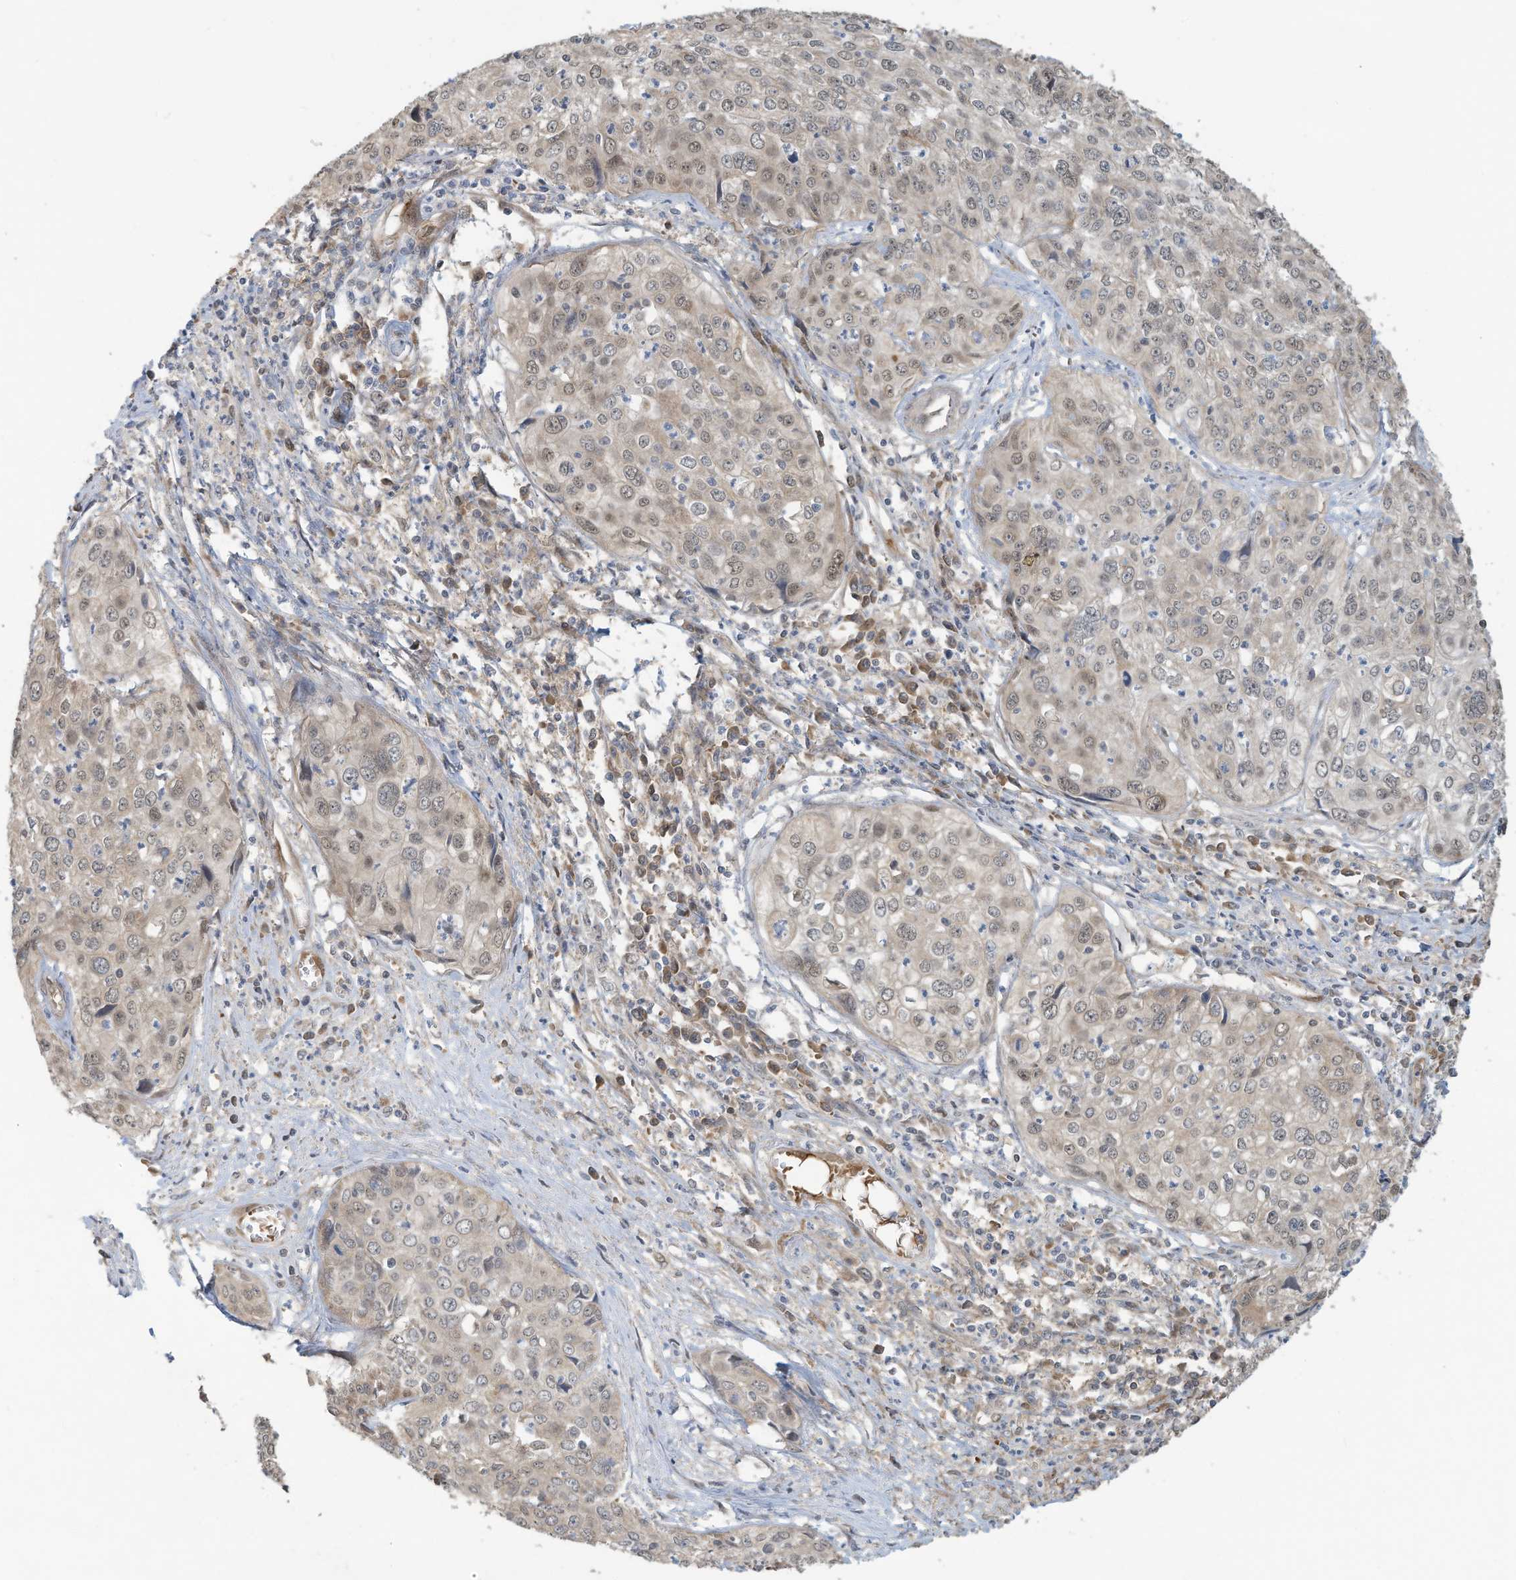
{"staining": {"intensity": "weak", "quantity": "<25%", "location": "cytoplasmic/membranous,nuclear"}, "tissue": "cervical cancer", "cell_type": "Tumor cells", "image_type": "cancer", "snomed": [{"axis": "morphology", "description": "Squamous cell carcinoma, NOS"}, {"axis": "topography", "description": "Cervix"}], "caption": "There is no significant staining in tumor cells of squamous cell carcinoma (cervical). (DAB immunohistochemistry (IHC) with hematoxylin counter stain).", "gene": "ERI2", "patient": {"sex": "female", "age": 31}}